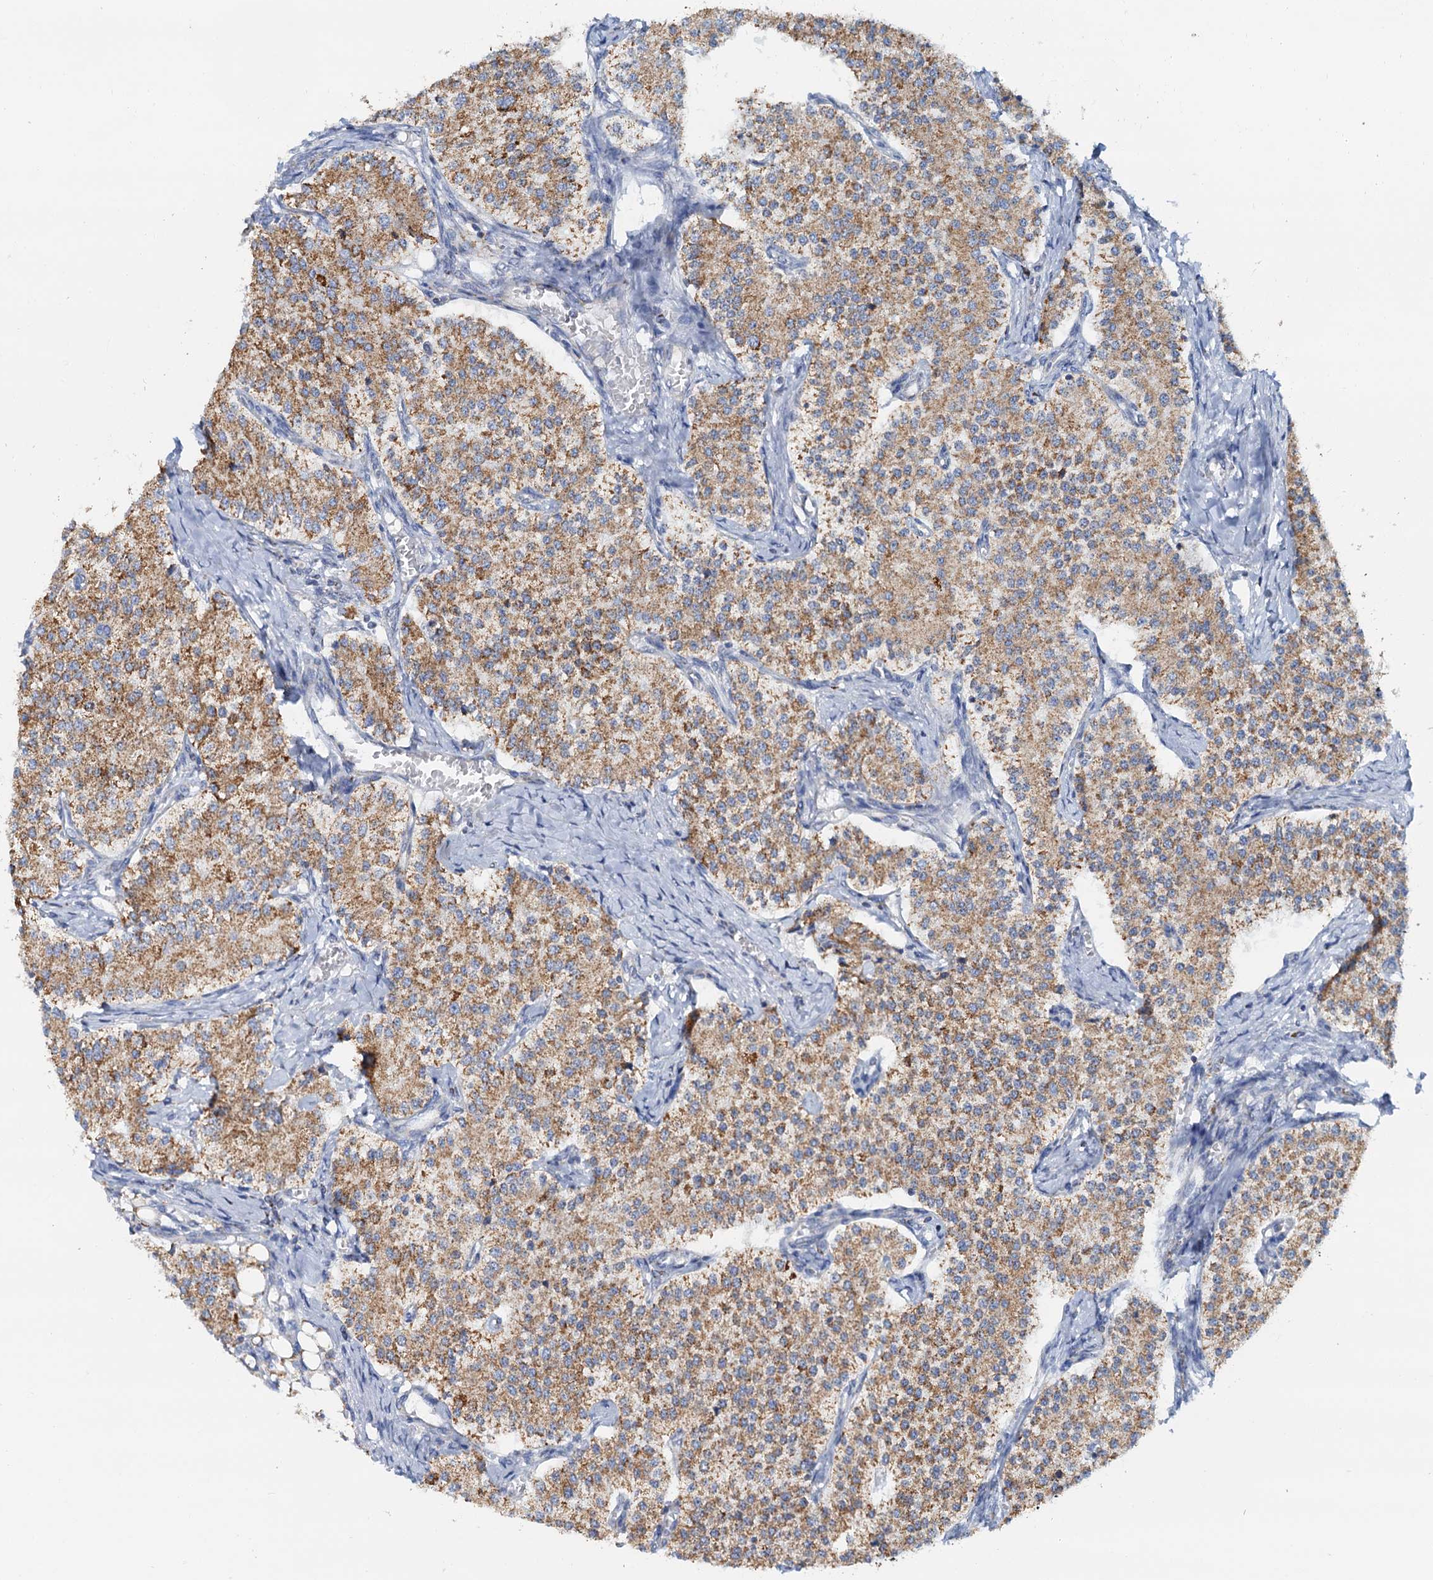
{"staining": {"intensity": "moderate", "quantity": ">75%", "location": "cytoplasmic/membranous"}, "tissue": "carcinoid", "cell_type": "Tumor cells", "image_type": "cancer", "snomed": [{"axis": "morphology", "description": "Carcinoid, malignant, NOS"}, {"axis": "topography", "description": "Colon"}], "caption": "A brown stain shows moderate cytoplasmic/membranous expression of a protein in carcinoid (malignant) tumor cells.", "gene": "C2CD3", "patient": {"sex": "female", "age": 52}}